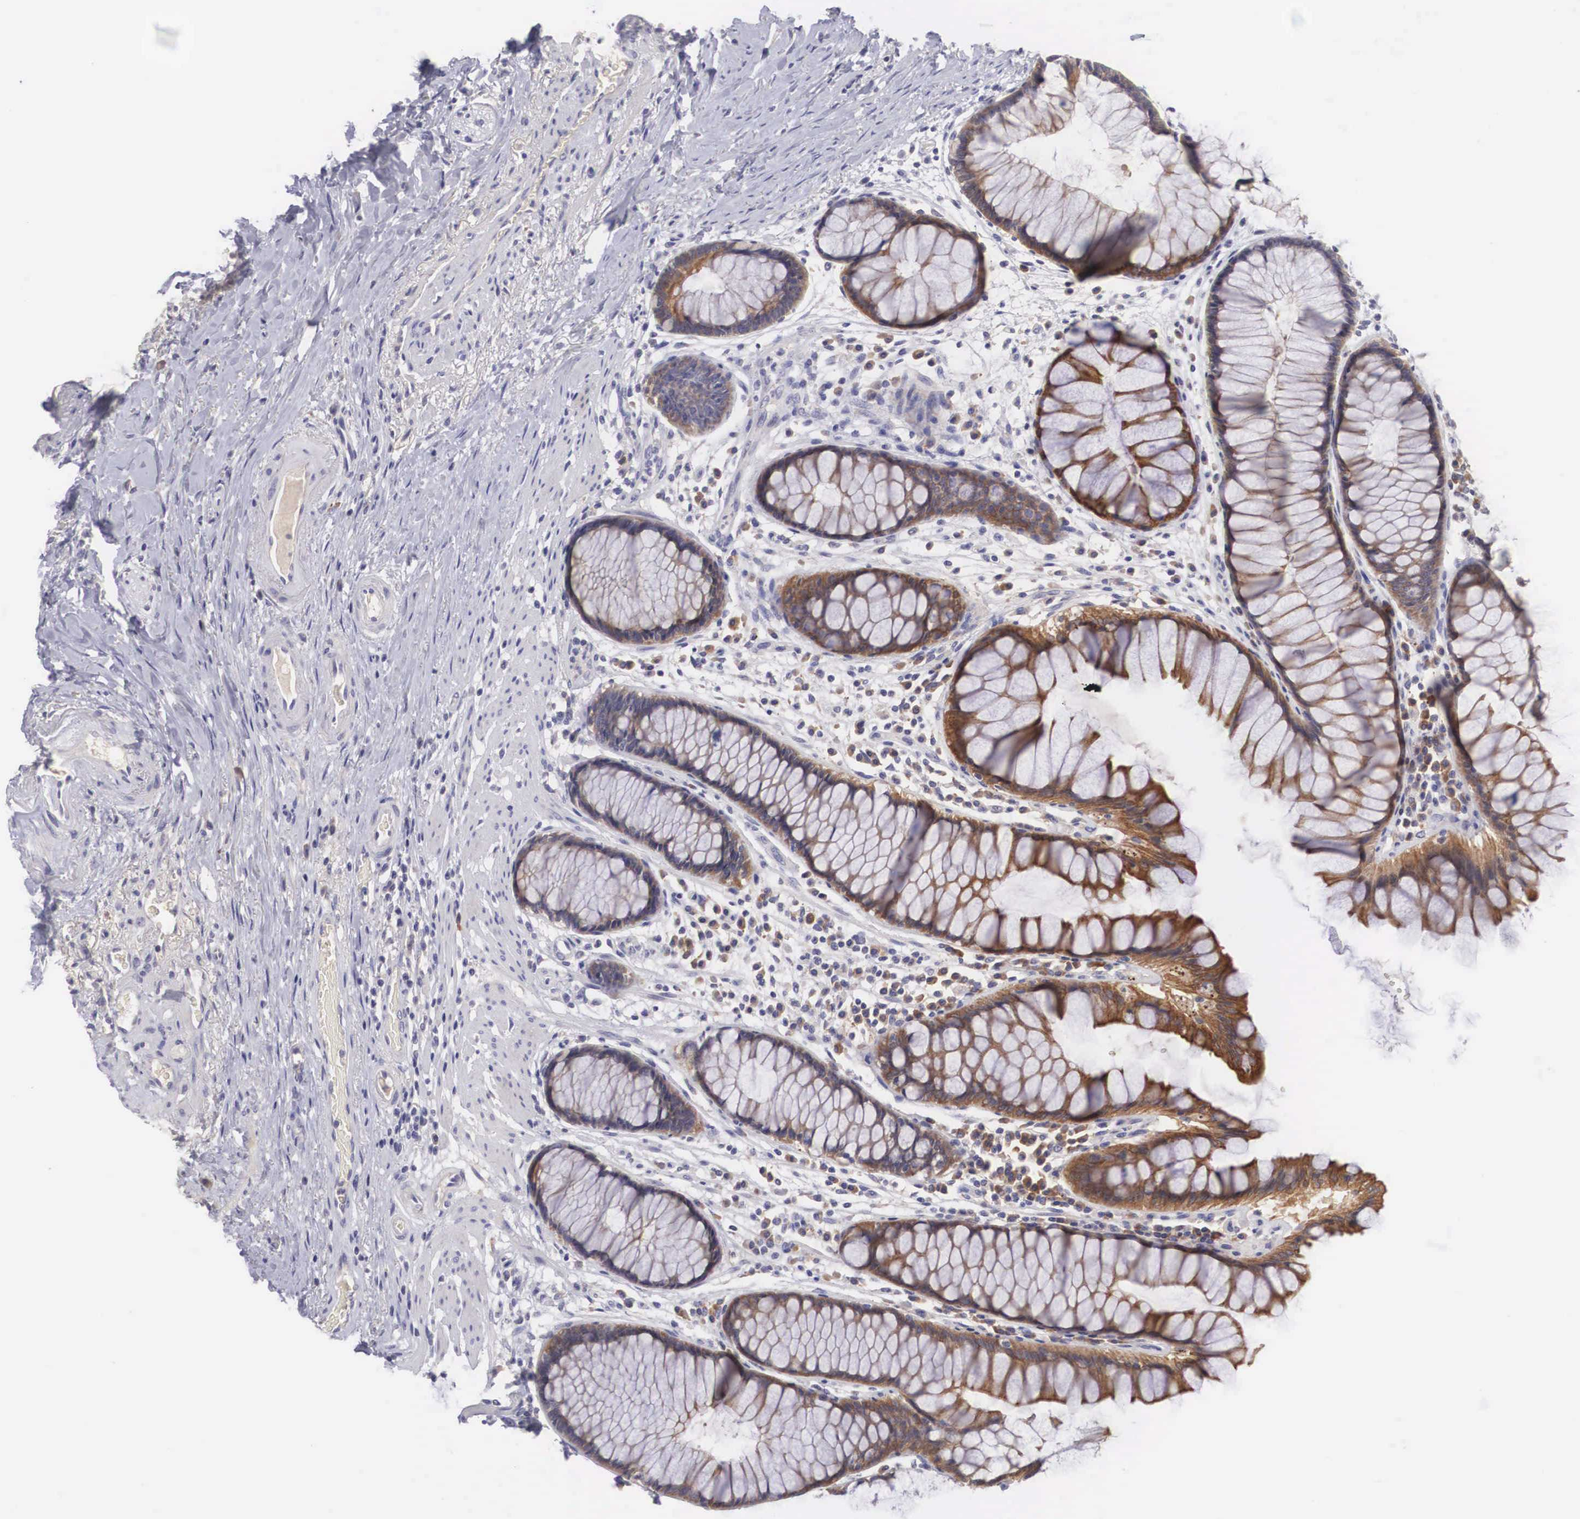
{"staining": {"intensity": "strong", "quantity": "25%-75%", "location": "cytoplasmic/membranous"}, "tissue": "rectum", "cell_type": "Glandular cells", "image_type": "normal", "snomed": [{"axis": "morphology", "description": "Normal tissue, NOS"}, {"axis": "topography", "description": "Rectum"}], "caption": "Rectum stained for a protein (brown) displays strong cytoplasmic/membranous positive positivity in approximately 25%-75% of glandular cells.", "gene": "NREP", "patient": {"sex": "male", "age": 77}}